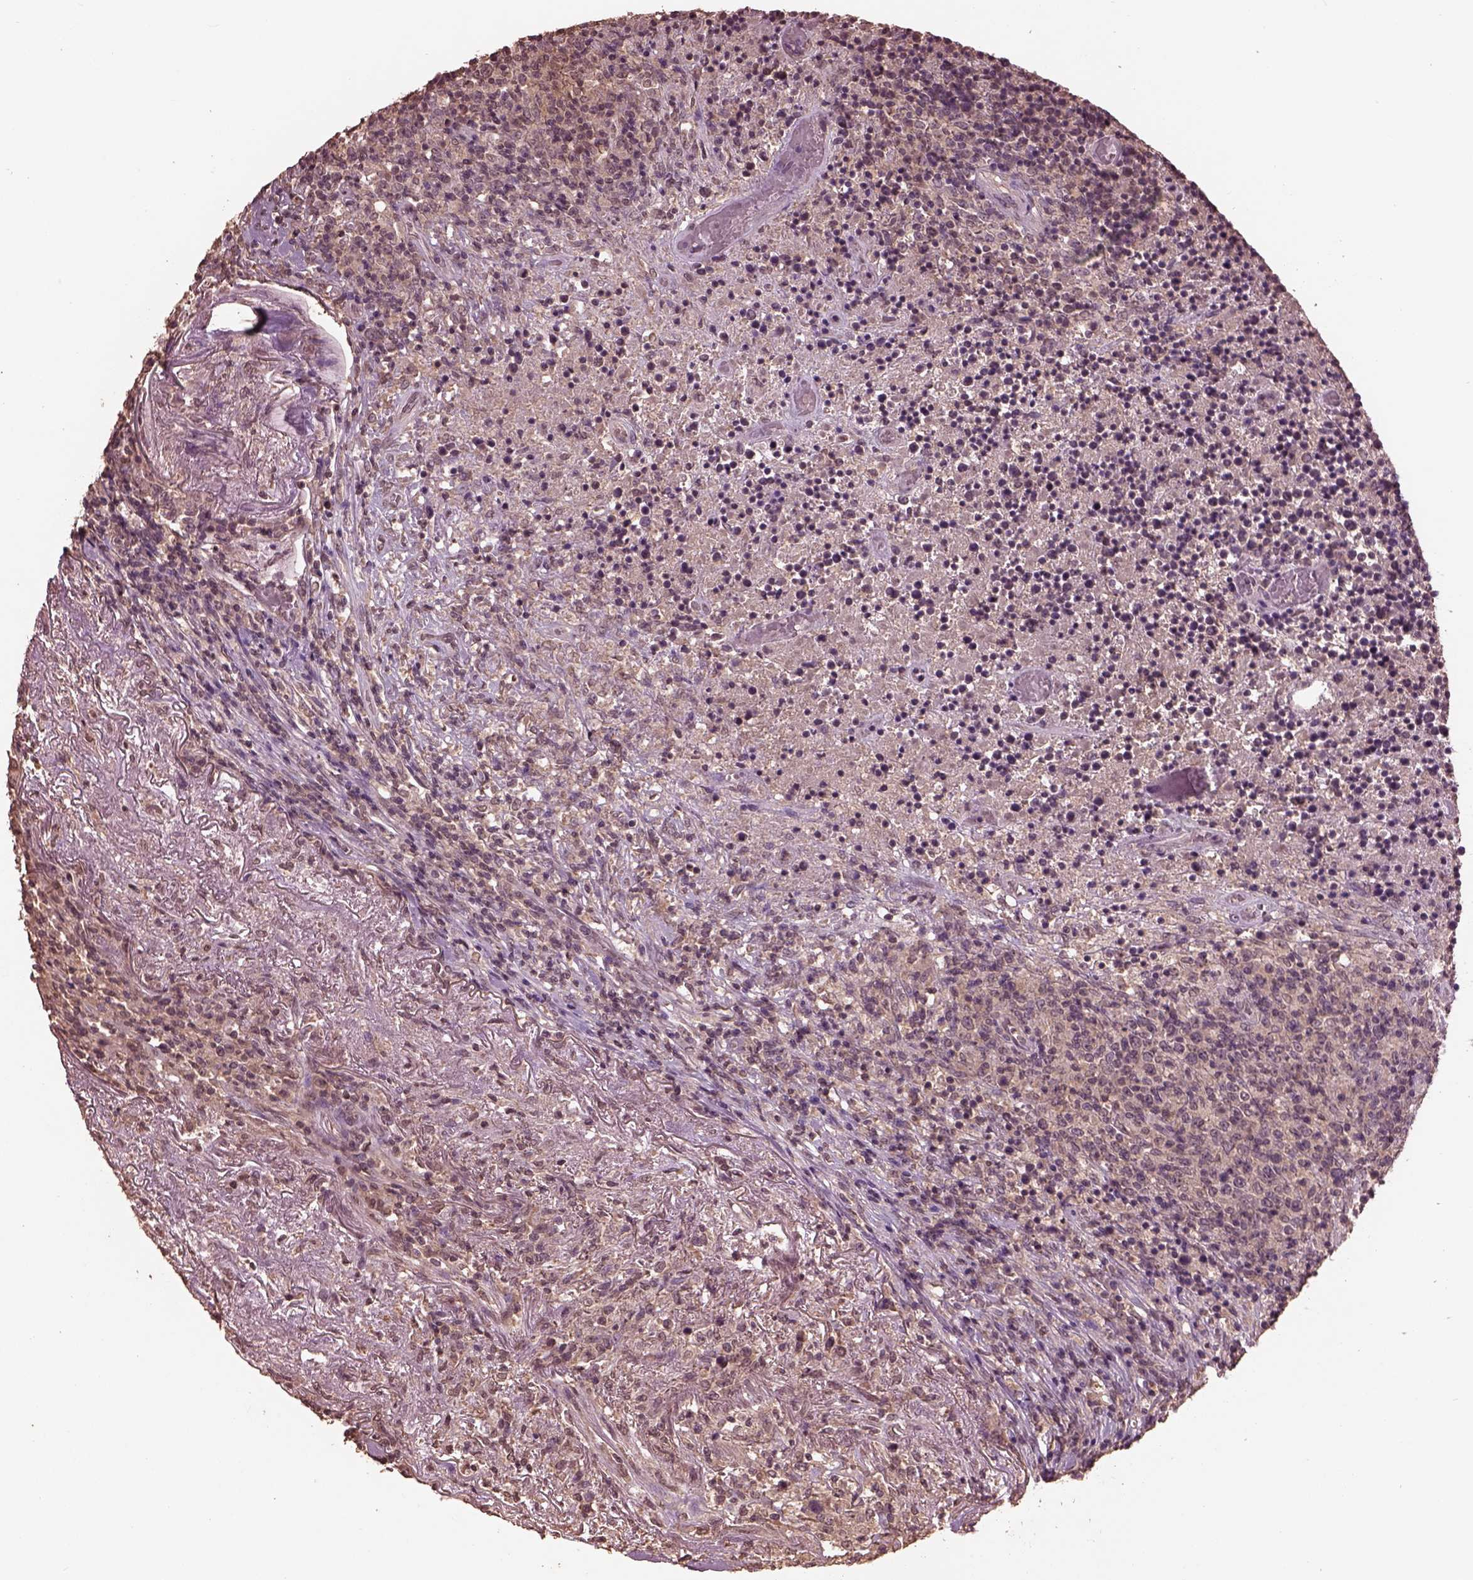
{"staining": {"intensity": "negative", "quantity": "none", "location": "none"}, "tissue": "lymphoma", "cell_type": "Tumor cells", "image_type": "cancer", "snomed": [{"axis": "morphology", "description": "Malignant lymphoma, non-Hodgkin's type, High grade"}, {"axis": "topography", "description": "Lung"}], "caption": "Immunohistochemical staining of human malignant lymphoma, non-Hodgkin's type (high-grade) reveals no significant expression in tumor cells.", "gene": "CPT1C", "patient": {"sex": "male", "age": 79}}